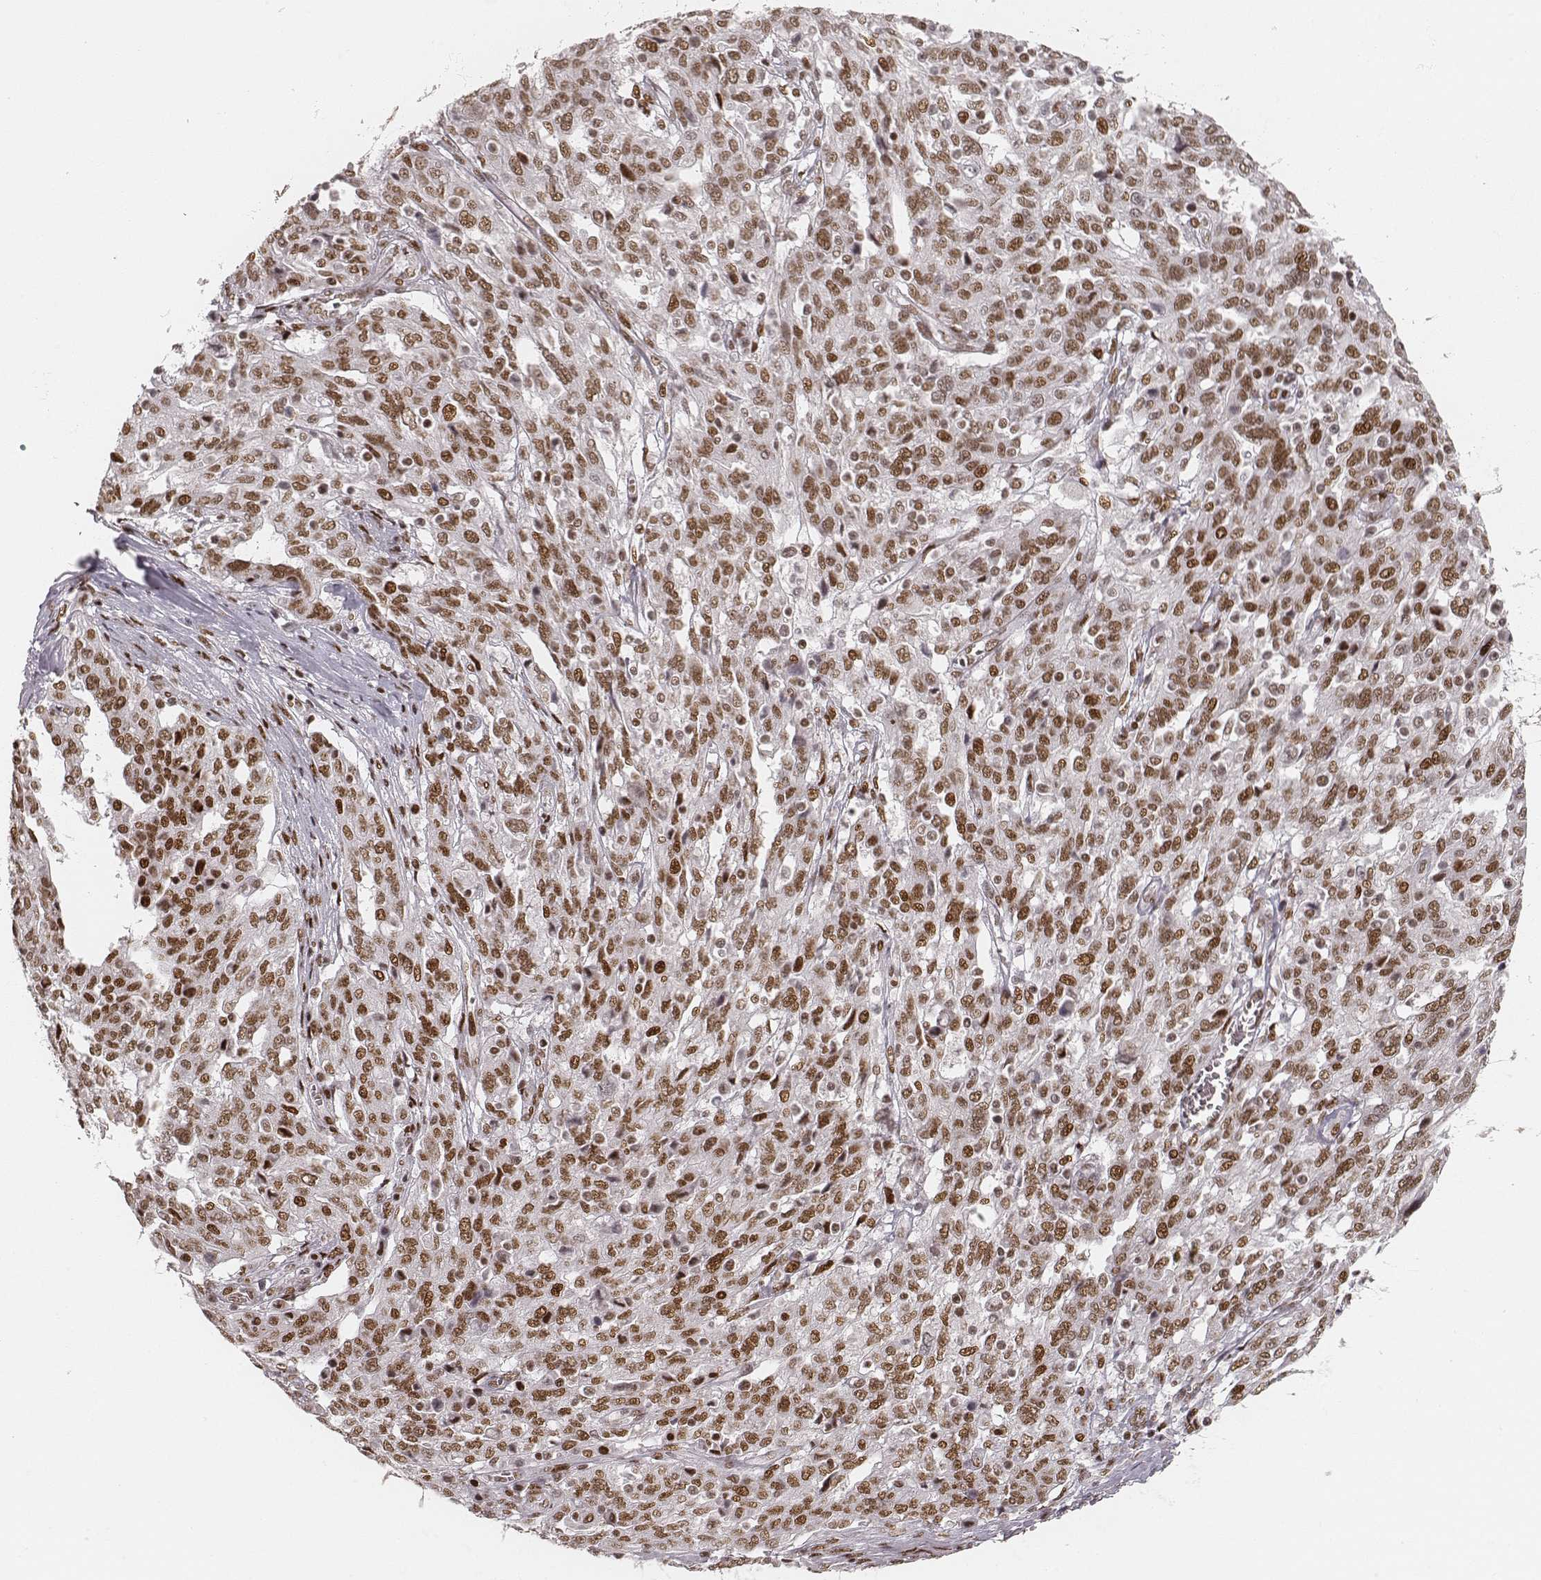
{"staining": {"intensity": "moderate", "quantity": ">75%", "location": "nuclear"}, "tissue": "ovarian cancer", "cell_type": "Tumor cells", "image_type": "cancer", "snomed": [{"axis": "morphology", "description": "Cystadenocarcinoma, serous, NOS"}, {"axis": "topography", "description": "Ovary"}], "caption": "There is medium levels of moderate nuclear staining in tumor cells of ovarian cancer, as demonstrated by immunohistochemical staining (brown color).", "gene": "HNRNPC", "patient": {"sex": "female", "age": 67}}